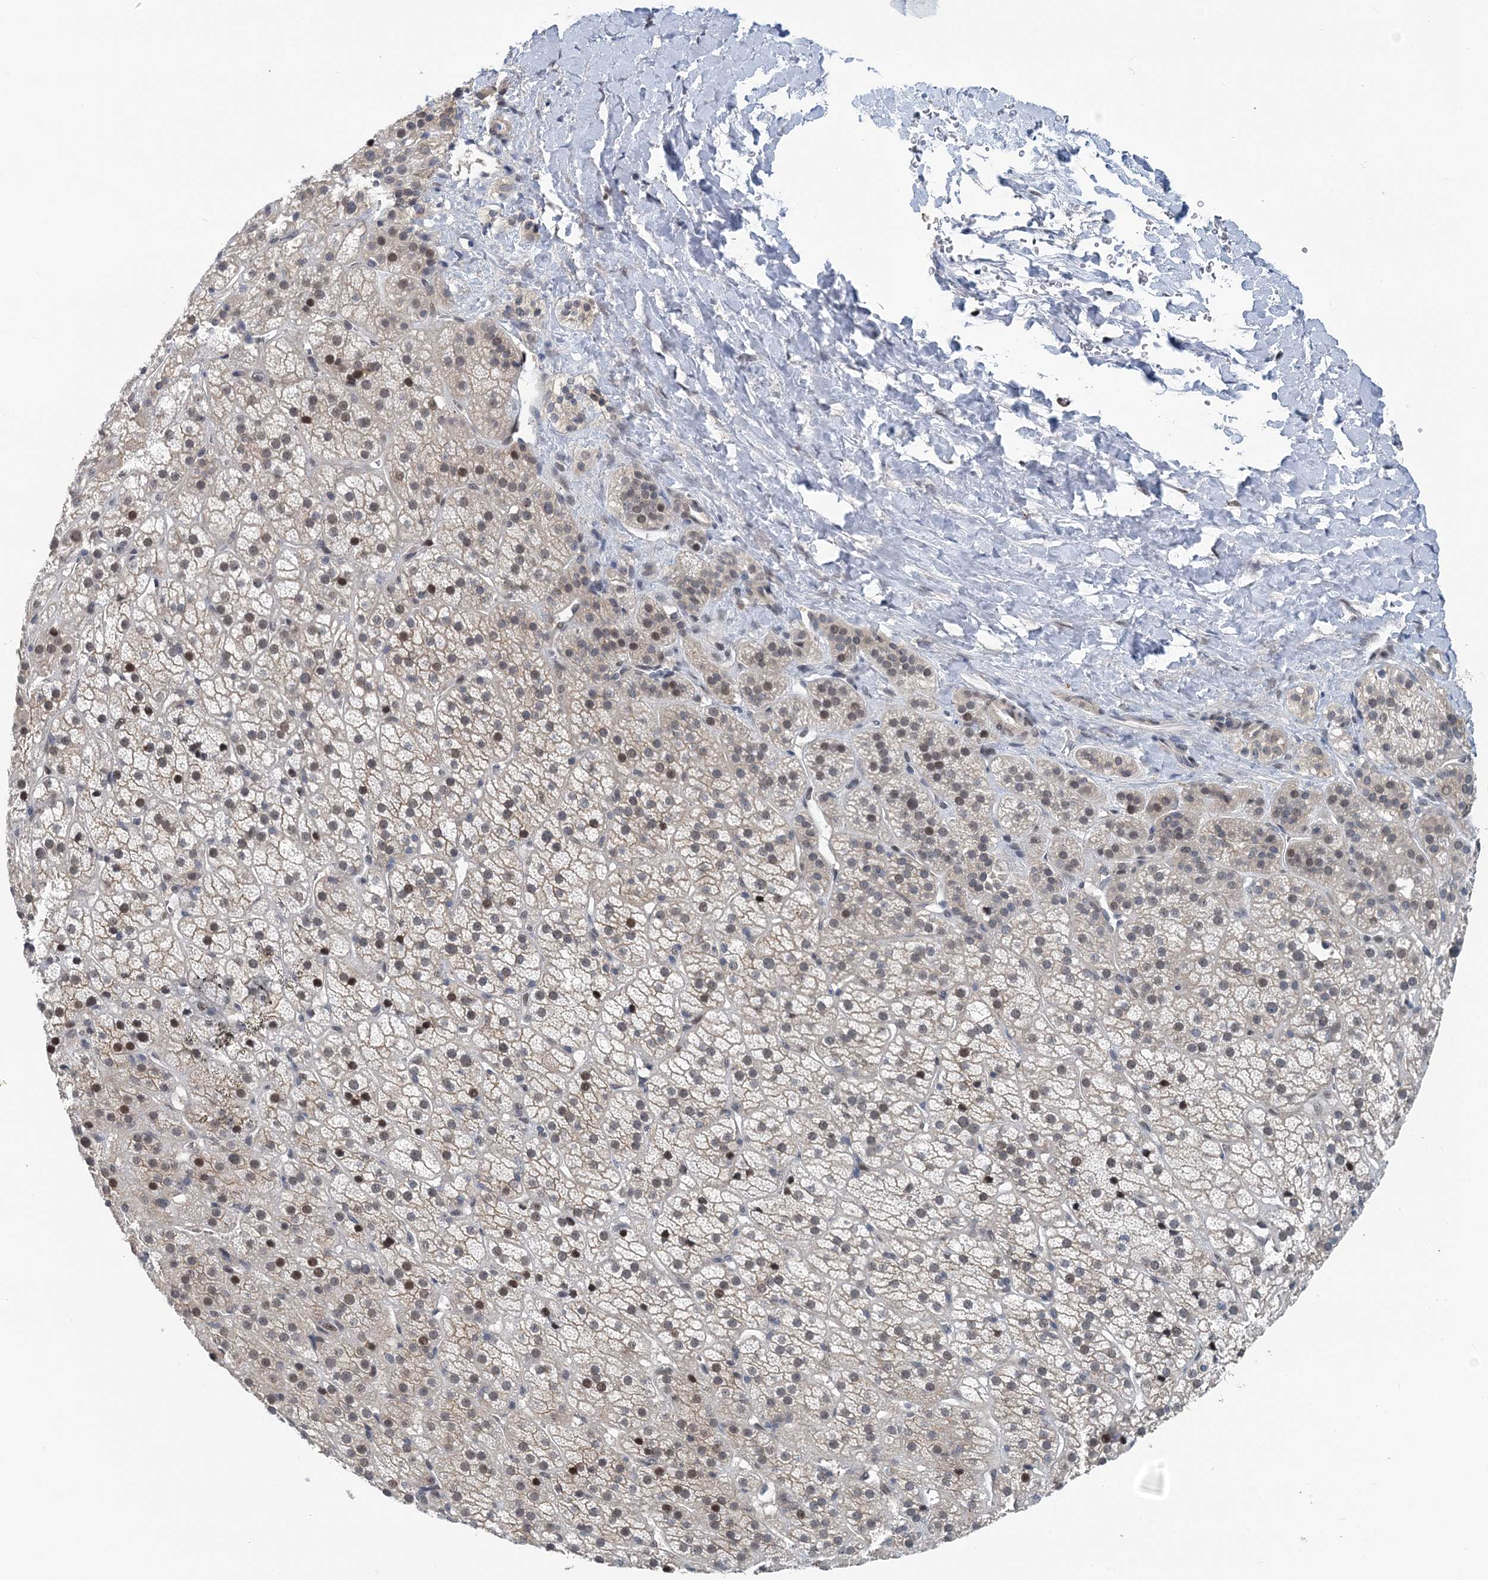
{"staining": {"intensity": "moderate", "quantity": "25%-75%", "location": "nuclear"}, "tissue": "adrenal gland", "cell_type": "Glandular cells", "image_type": "normal", "snomed": [{"axis": "morphology", "description": "Normal tissue, NOS"}, {"axis": "topography", "description": "Adrenal gland"}], "caption": "Protein analysis of unremarkable adrenal gland shows moderate nuclear expression in about 25%-75% of glandular cells. Nuclei are stained in blue.", "gene": "HYCC2", "patient": {"sex": "female", "age": 57}}